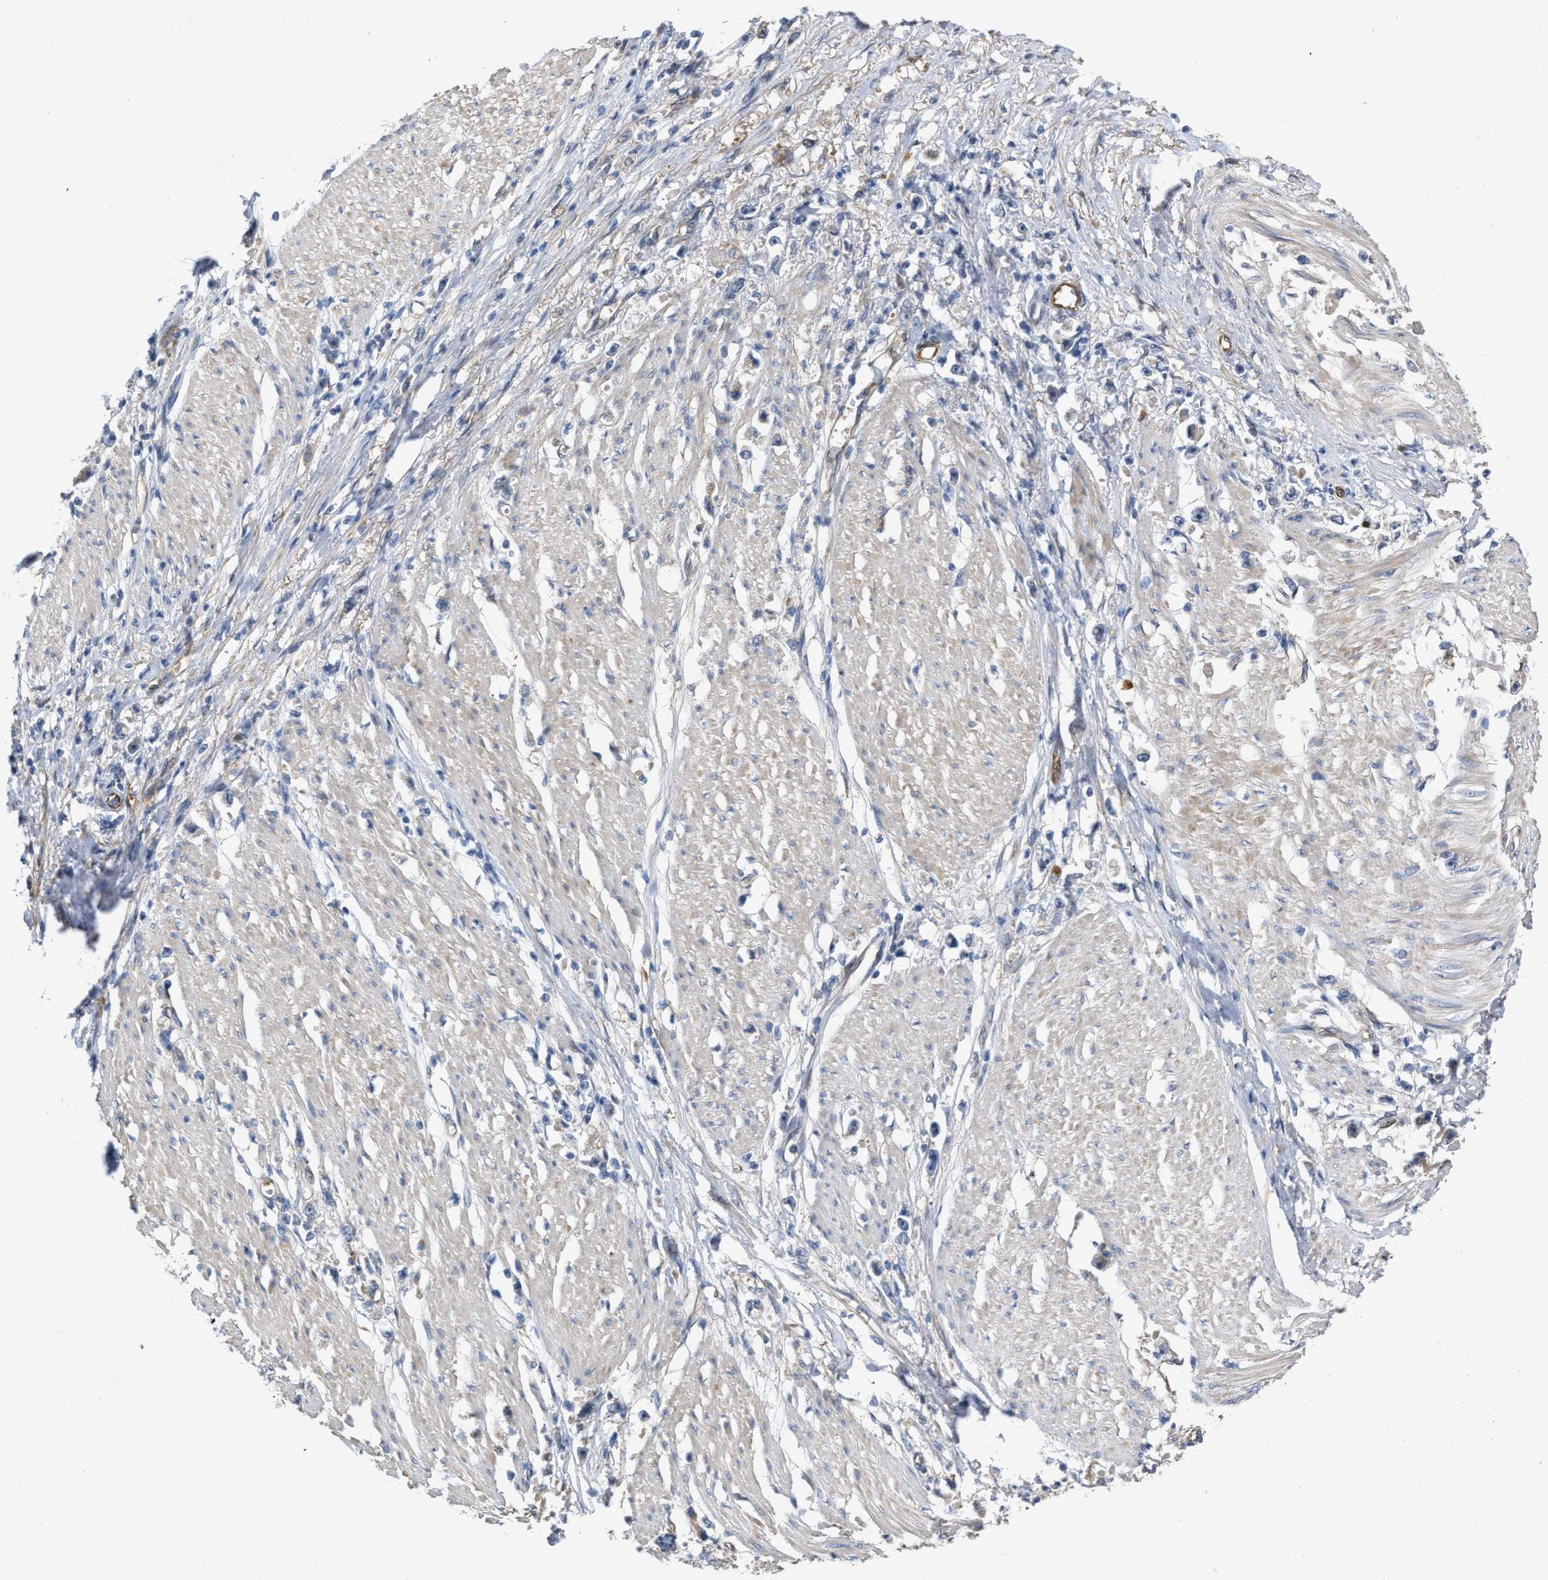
{"staining": {"intensity": "negative", "quantity": "none", "location": "none"}, "tissue": "stomach cancer", "cell_type": "Tumor cells", "image_type": "cancer", "snomed": [{"axis": "morphology", "description": "Adenocarcinoma, NOS"}, {"axis": "topography", "description": "Stomach"}], "caption": "IHC micrograph of human stomach cancer (adenocarcinoma) stained for a protein (brown), which demonstrates no staining in tumor cells. Nuclei are stained in blue.", "gene": "SLC4A11", "patient": {"sex": "female", "age": 59}}